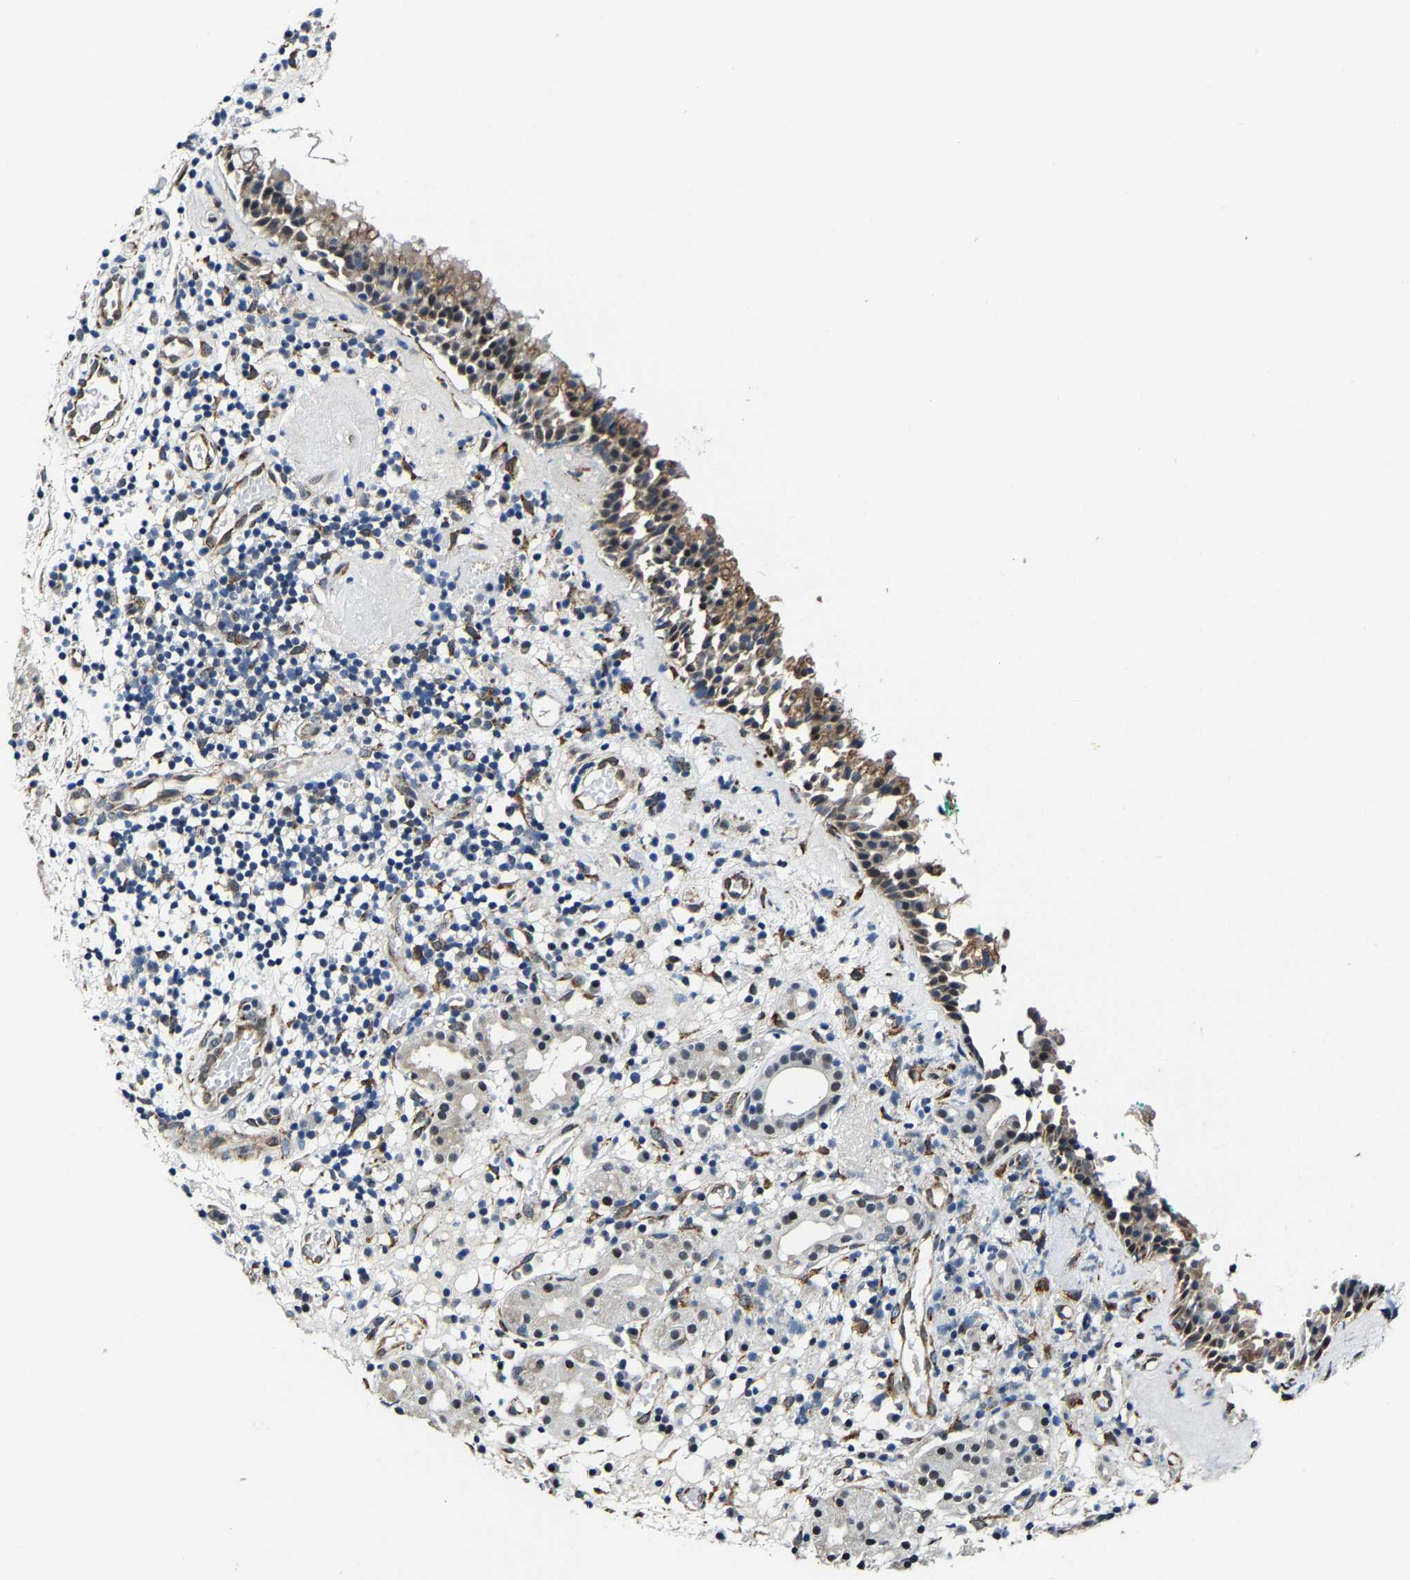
{"staining": {"intensity": "moderate", "quantity": "25%-75%", "location": "cytoplasmic/membranous"}, "tissue": "nasopharynx", "cell_type": "Respiratory epithelial cells", "image_type": "normal", "snomed": [{"axis": "morphology", "description": "Normal tissue, NOS"}, {"axis": "morphology", "description": "Basal cell carcinoma"}, {"axis": "topography", "description": "Cartilage tissue"}, {"axis": "topography", "description": "Nasopharynx"}, {"axis": "topography", "description": "Oral tissue"}], "caption": "IHC micrograph of normal nasopharynx: human nasopharynx stained using immunohistochemistry demonstrates medium levels of moderate protein expression localized specifically in the cytoplasmic/membranous of respiratory epithelial cells, appearing as a cytoplasmic/membranous brown color.", "gene": "METTL1", "patient": {"sex": "female", "age": 77}}